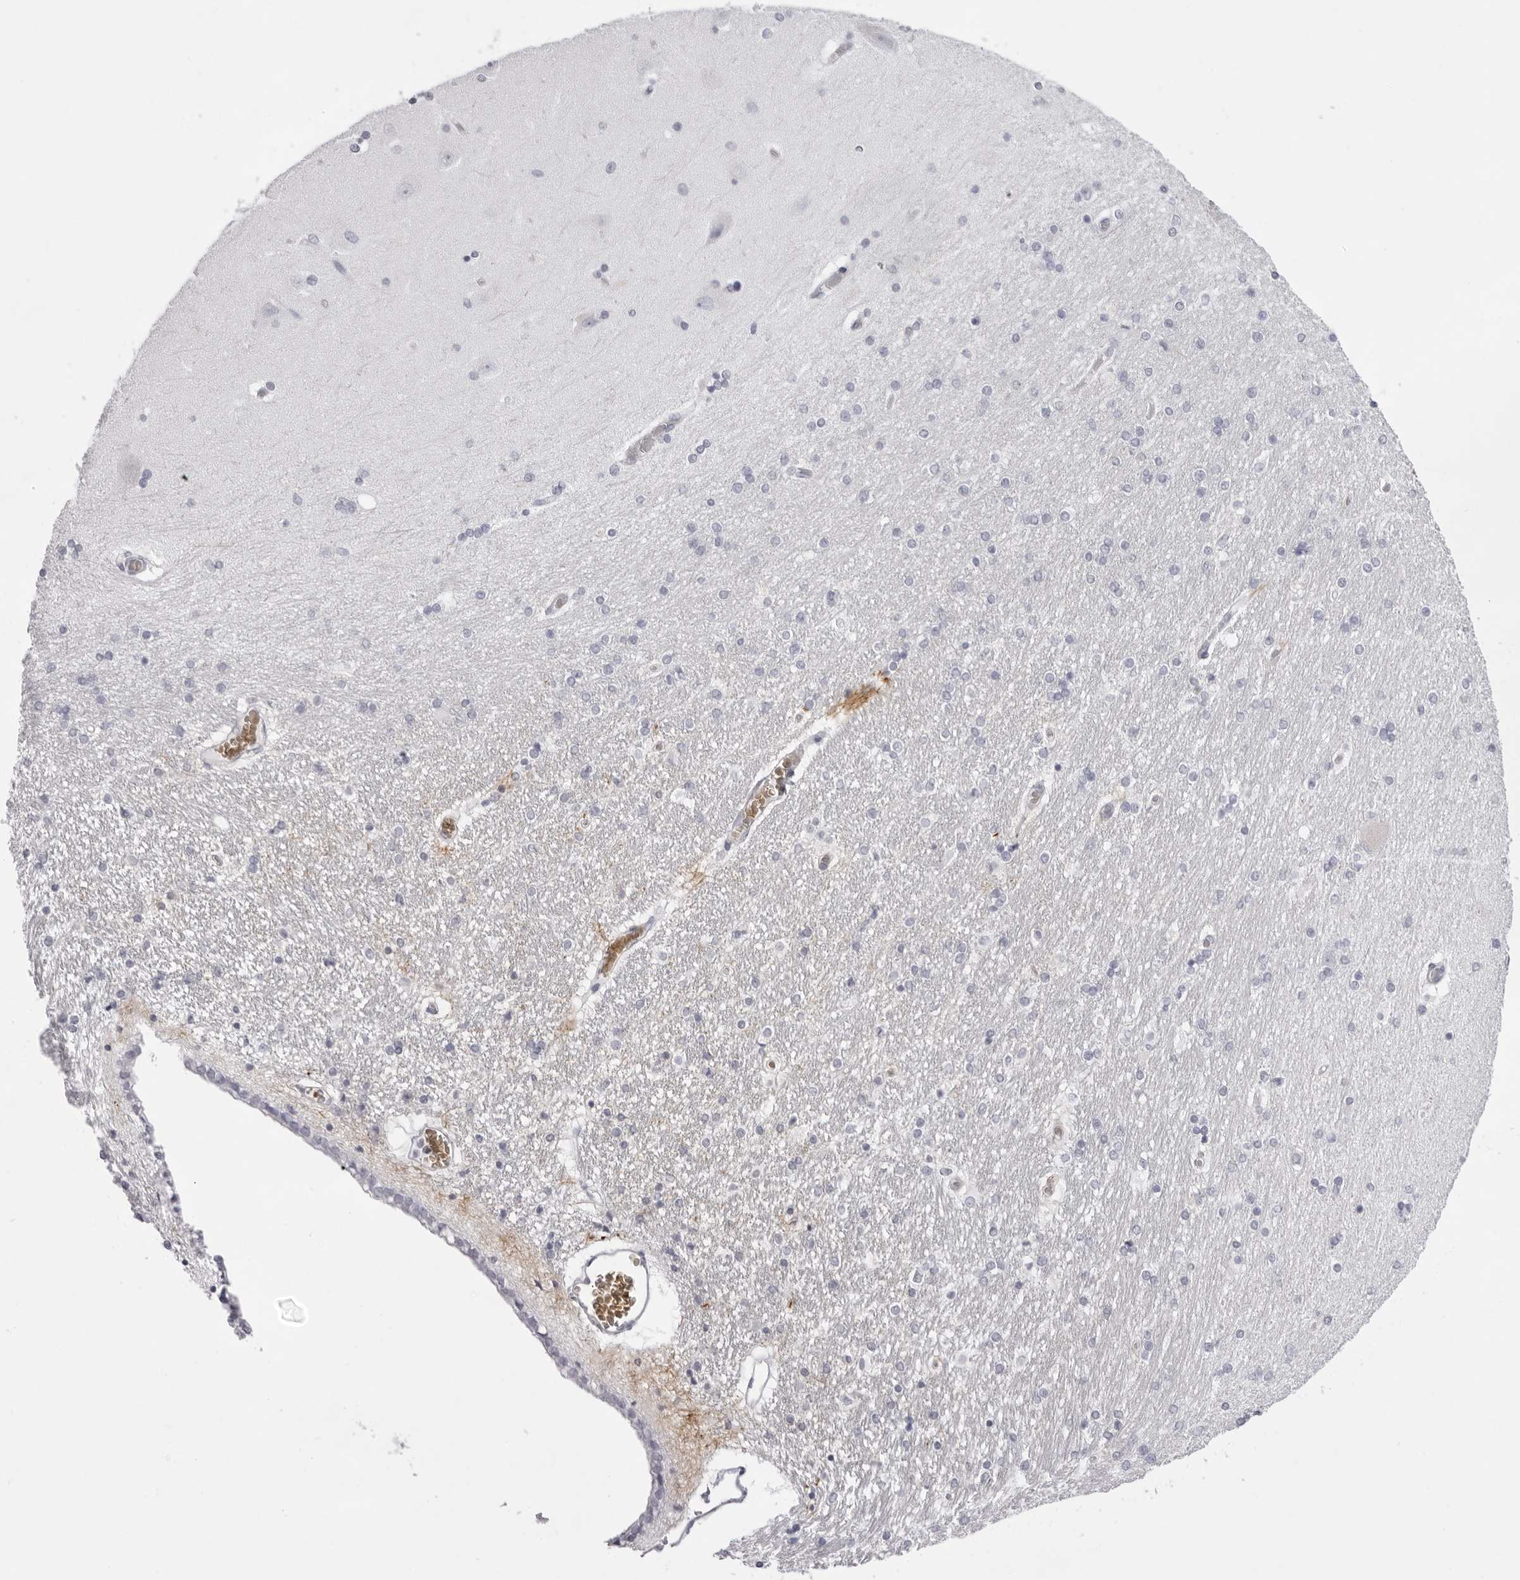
{"staining": {"intensity": "negative", "quantity": "none", "location": "none"}, "tissue": "hippocampus", "cell_type": "Glial cells", "image_type": "normal", "snomed": [{"axis": "morphology", "description": "Normal tissue, NOS"}, {"axis": "topography", "description": "Hippocampus"}], "caption": "Immunohistochemistry (IHC) histopathology image of unremarkable hippocampus: hippocampus stained with DAB (3,3'-diaminobenzidine) displays no significant protein positivity in glial cells.", "gene": "SPTA1", "patient": {"sex": "female", "age": 54}}